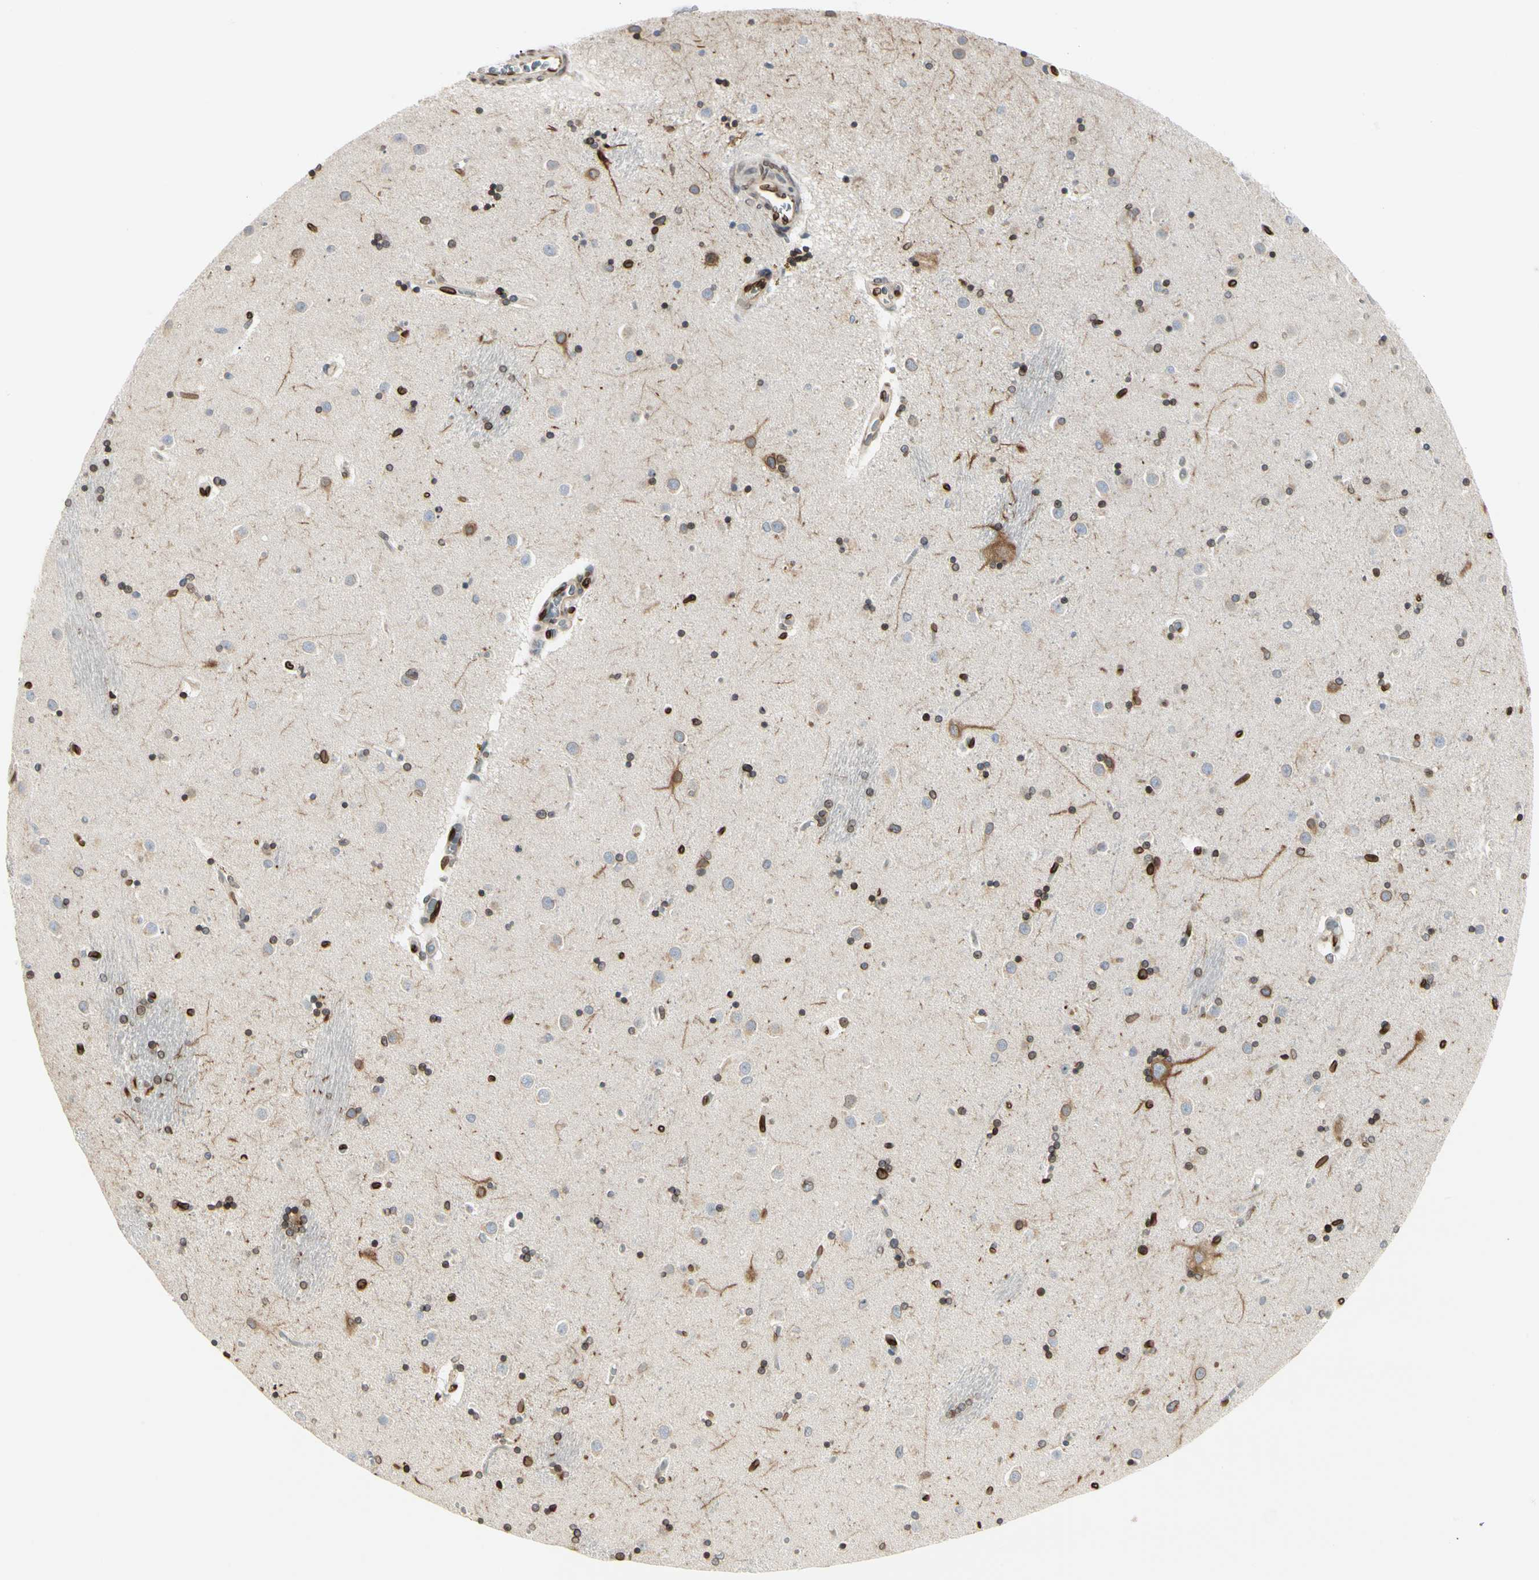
{"staining": {"intensity": "moderate", "quantity": "25%-75%", "location": "nuclear"}, "tissue": "caudate", "cell_type": "Glial cells", "image_type": "normal", "snomed": [{"axis": "morphology", "description": "Normal tissue, NOS"}, {"axis": "topography", "description": "Lateral ventricle wall"}], "caption": "Immunohistochemistry histopathology image of normal caudate: caudate stained using IHC reveals medium levels of moderate protein expression localized specifically in the nuclear of glial cells, appearing as a nuclear brown color.", "gene": "TMPO", "patient": {"sex": "female", "age": 54}}